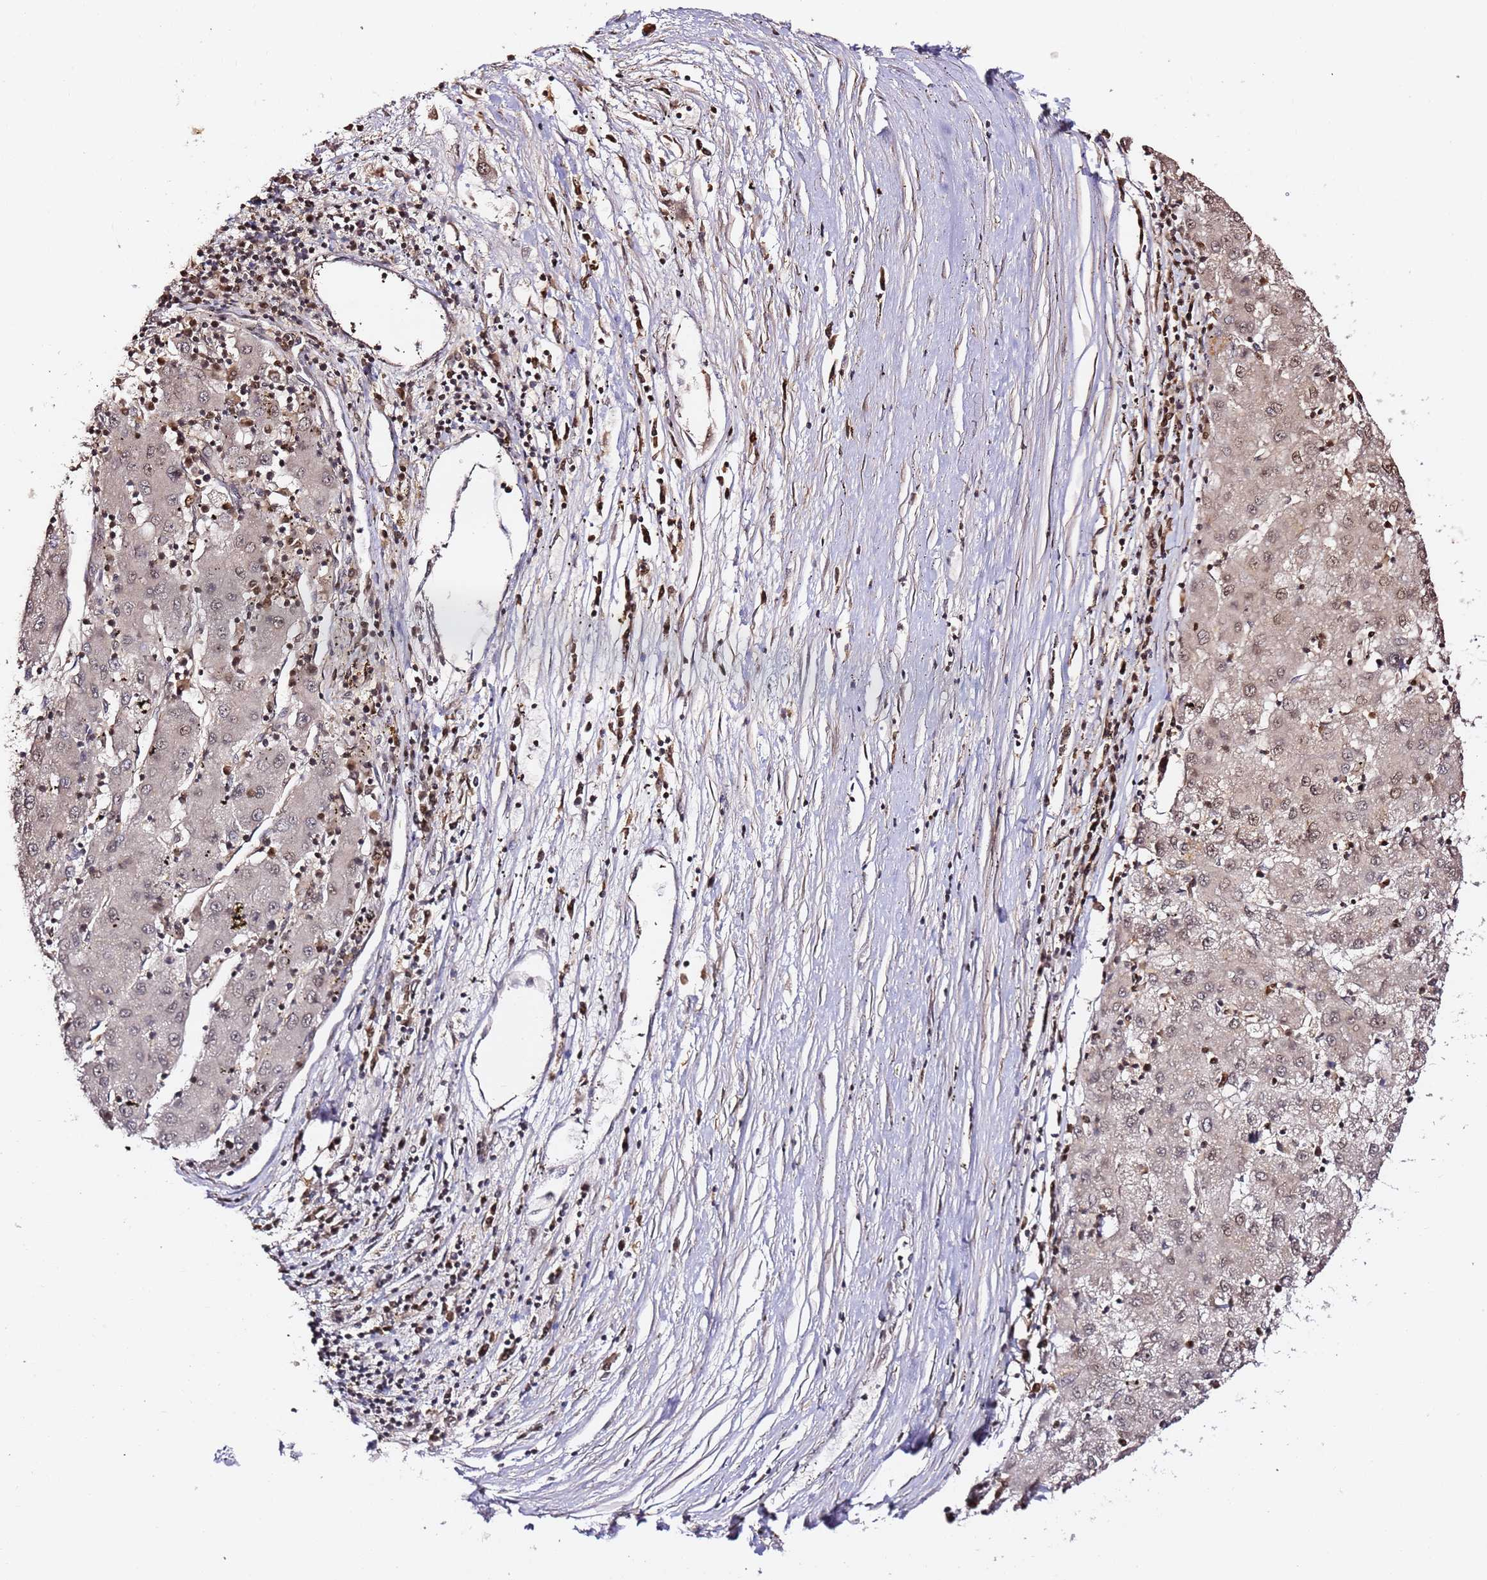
{"staining": {"intensity": "weak", "quantity": ">75%", "location": "nuclear"}, "tissue": "liver cancer", "cell_type": "Tumor cells", "image_type": "cancer", "snomed": [{"axis": "morphology", "description": "Carcinoma, Hepatocellular, NOS"}, {"axis": "topography", "description": "Liver"}], "caption": "A brown stain labels weak nuclear positivity of a protein in liver cancer (hepatocellular carcinoma) tumor cells.", "gene": "OR5V1", "patient": {"sex": "male", "age": 72}}